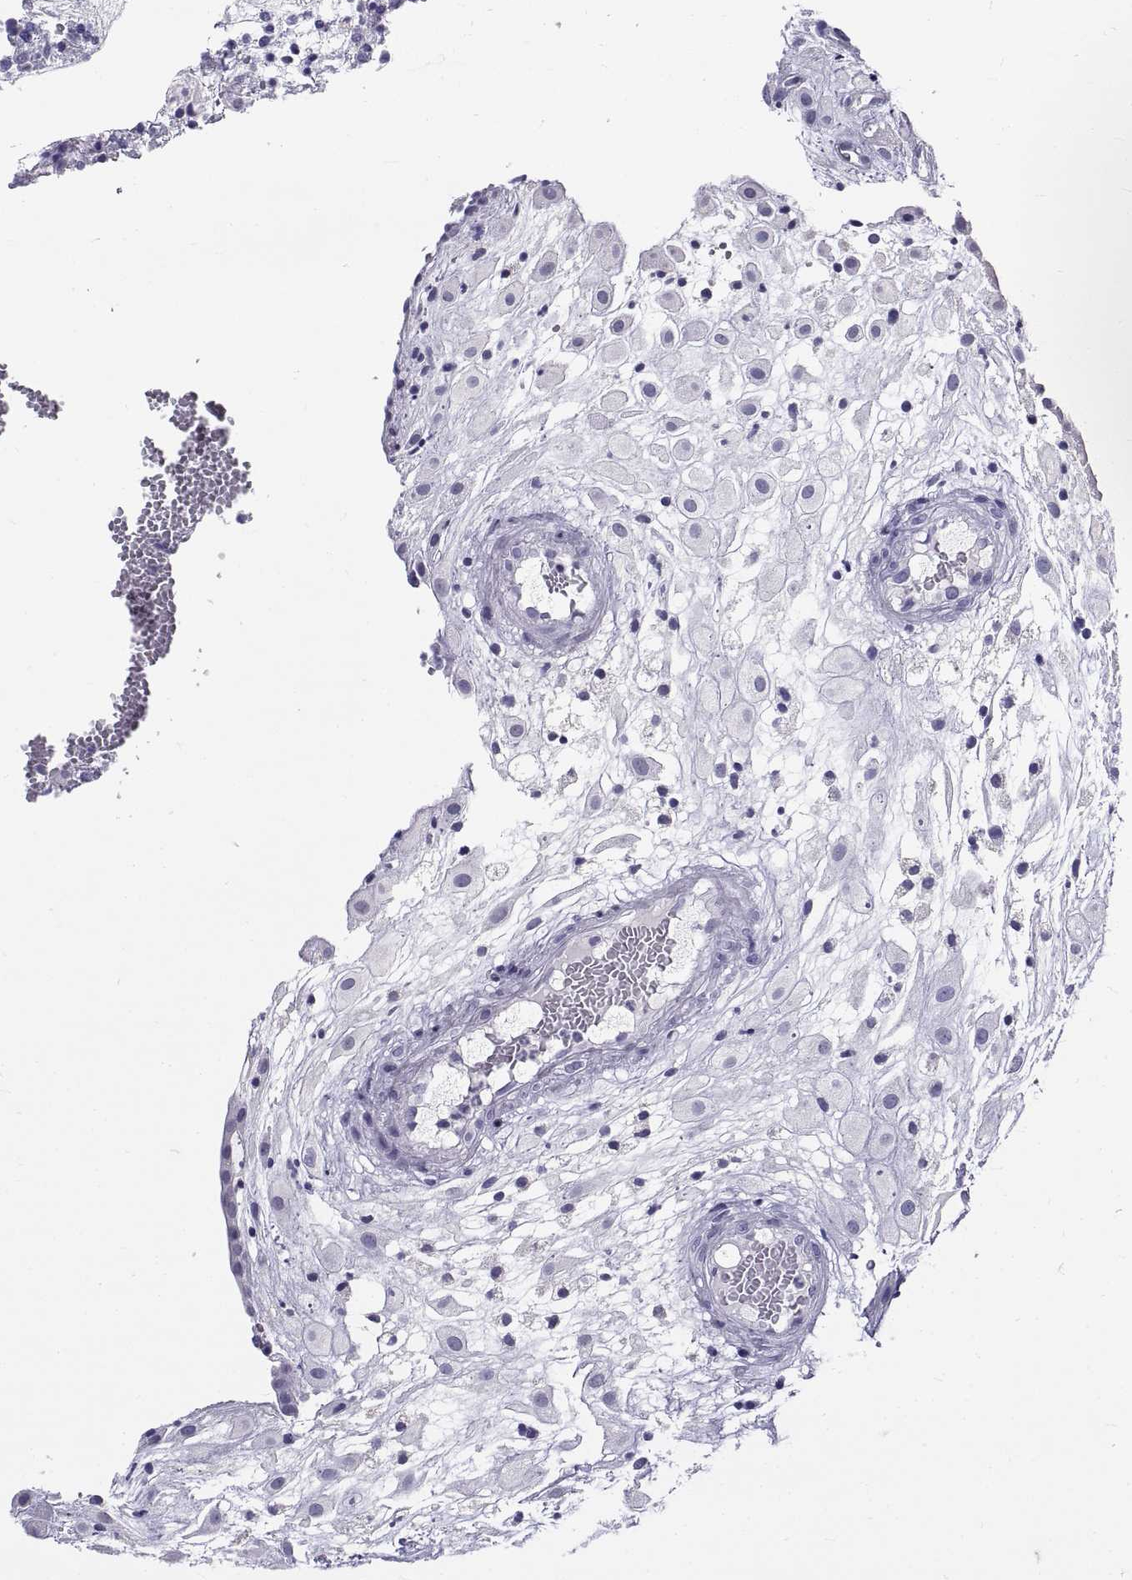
{"staining": {"intensity": "negative", "quantity": "none", "location": "none"}, "tissue": "placenta", "cell_type": "Decidual cells", "image_type": "normal", "snomed": [{"axis": "morphology", "description": "Normal tissue, NOS"}, {"axis": "topography", "description": "Placenta"}], "caption": "IHC micrograph of benign placenta stained for a protein (brown), which exhibits no staining in decidual cells.", "gene": "GNG12", "patient": {"sex": "female", "age": 24}}